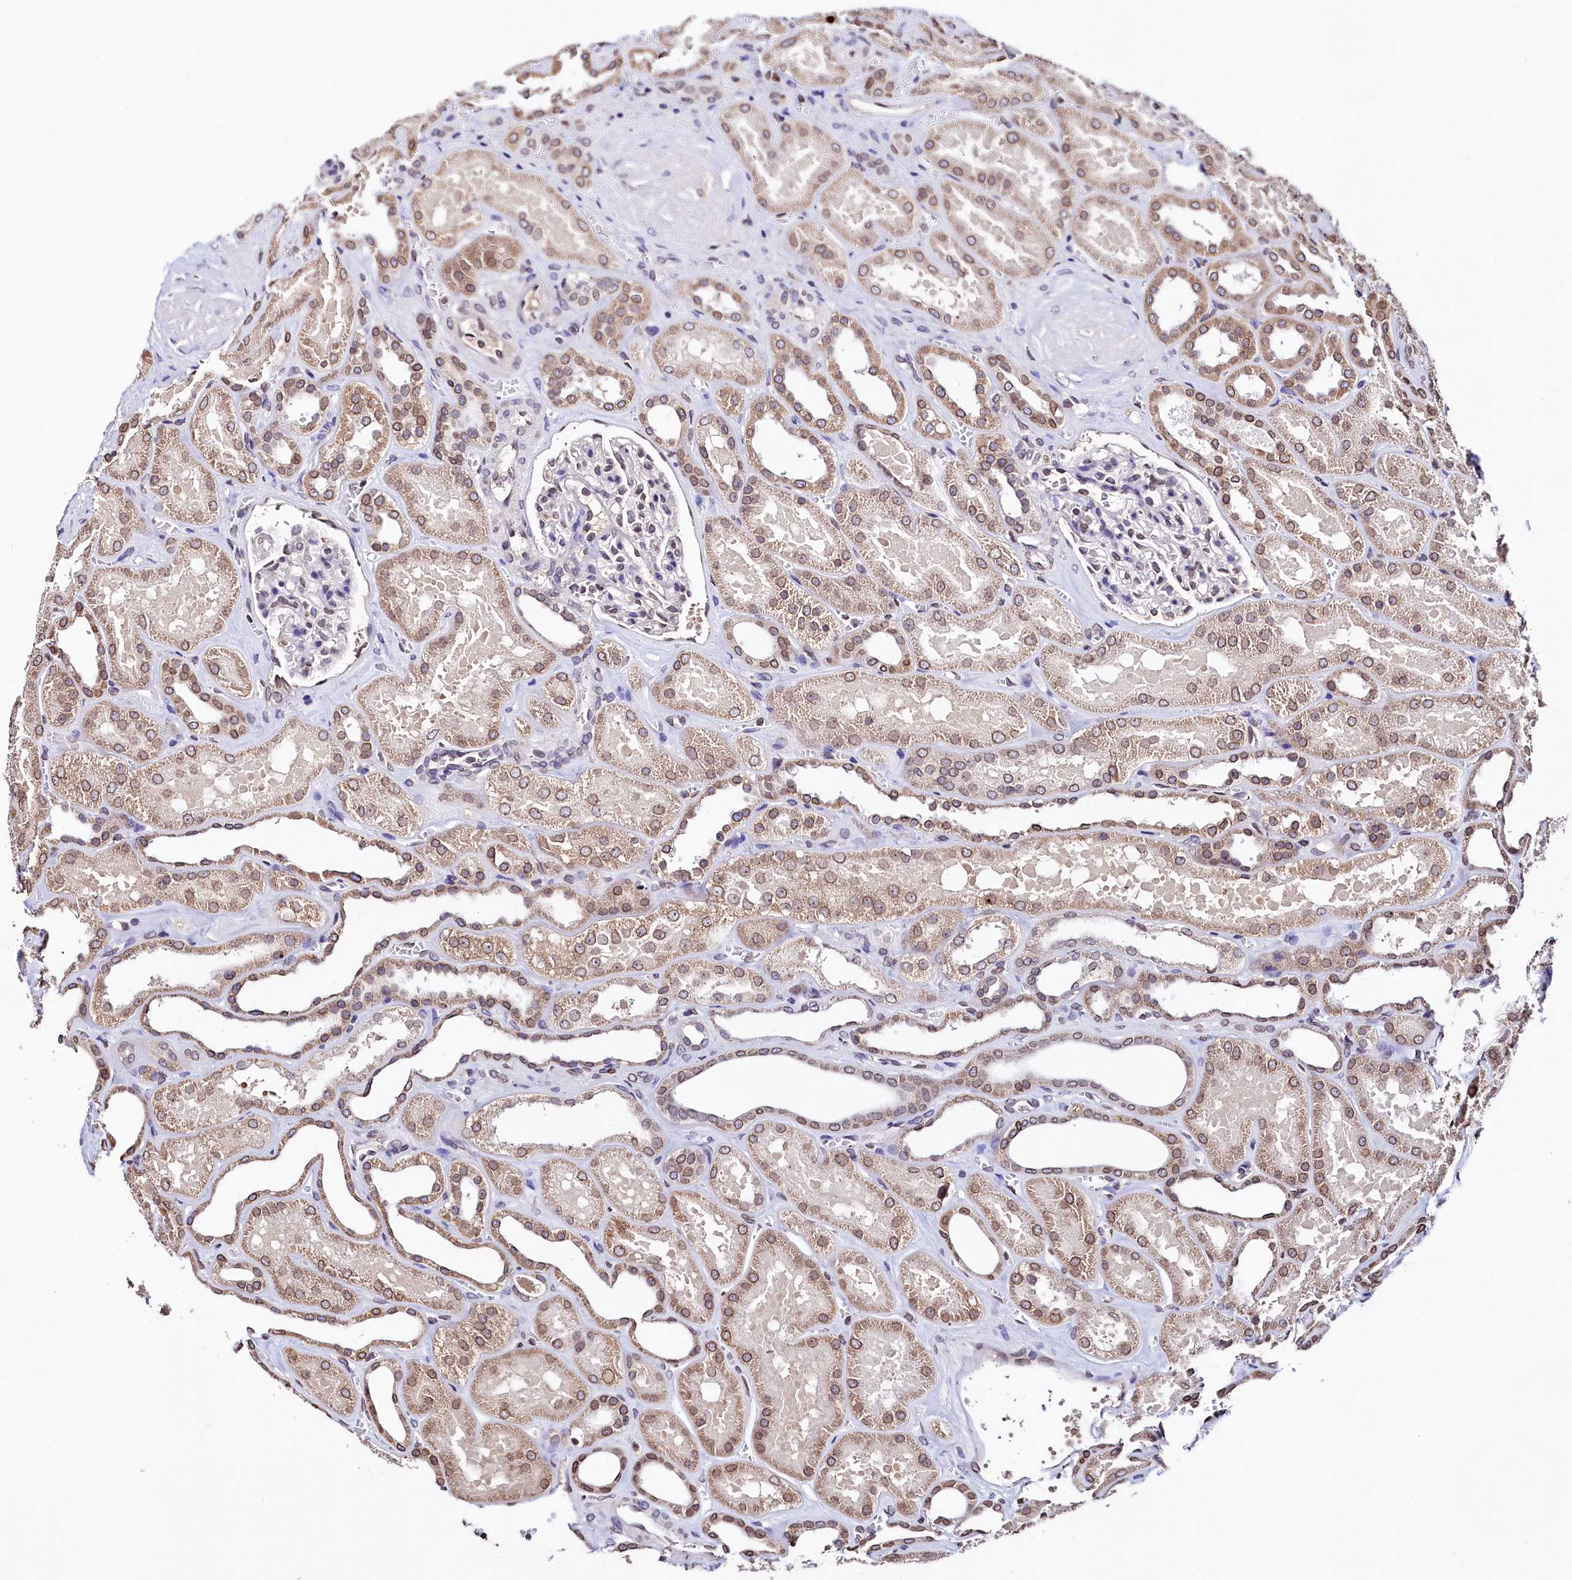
{"staining": {"intensity": "weak", "quantity": "<25%", "location": "nuclear"}, "tissue": "kidney", "cell_type": "Cells in glomeruli", "image_type": "normal", "snomed": [{"axis": "morphology", "description": "Normal tissue, NOS"}, {"axis": "morphology", "description": "Adenocarcinoma, NOS"}, {"axis": "topography", "description": "Kidney"}], "caption": "Normal kidney was stained to show a protein in brown. There is no significant positivity in cells in glomeruli.", "gene": "HAND1", "patient": {"sex": "female", "age": 68}}